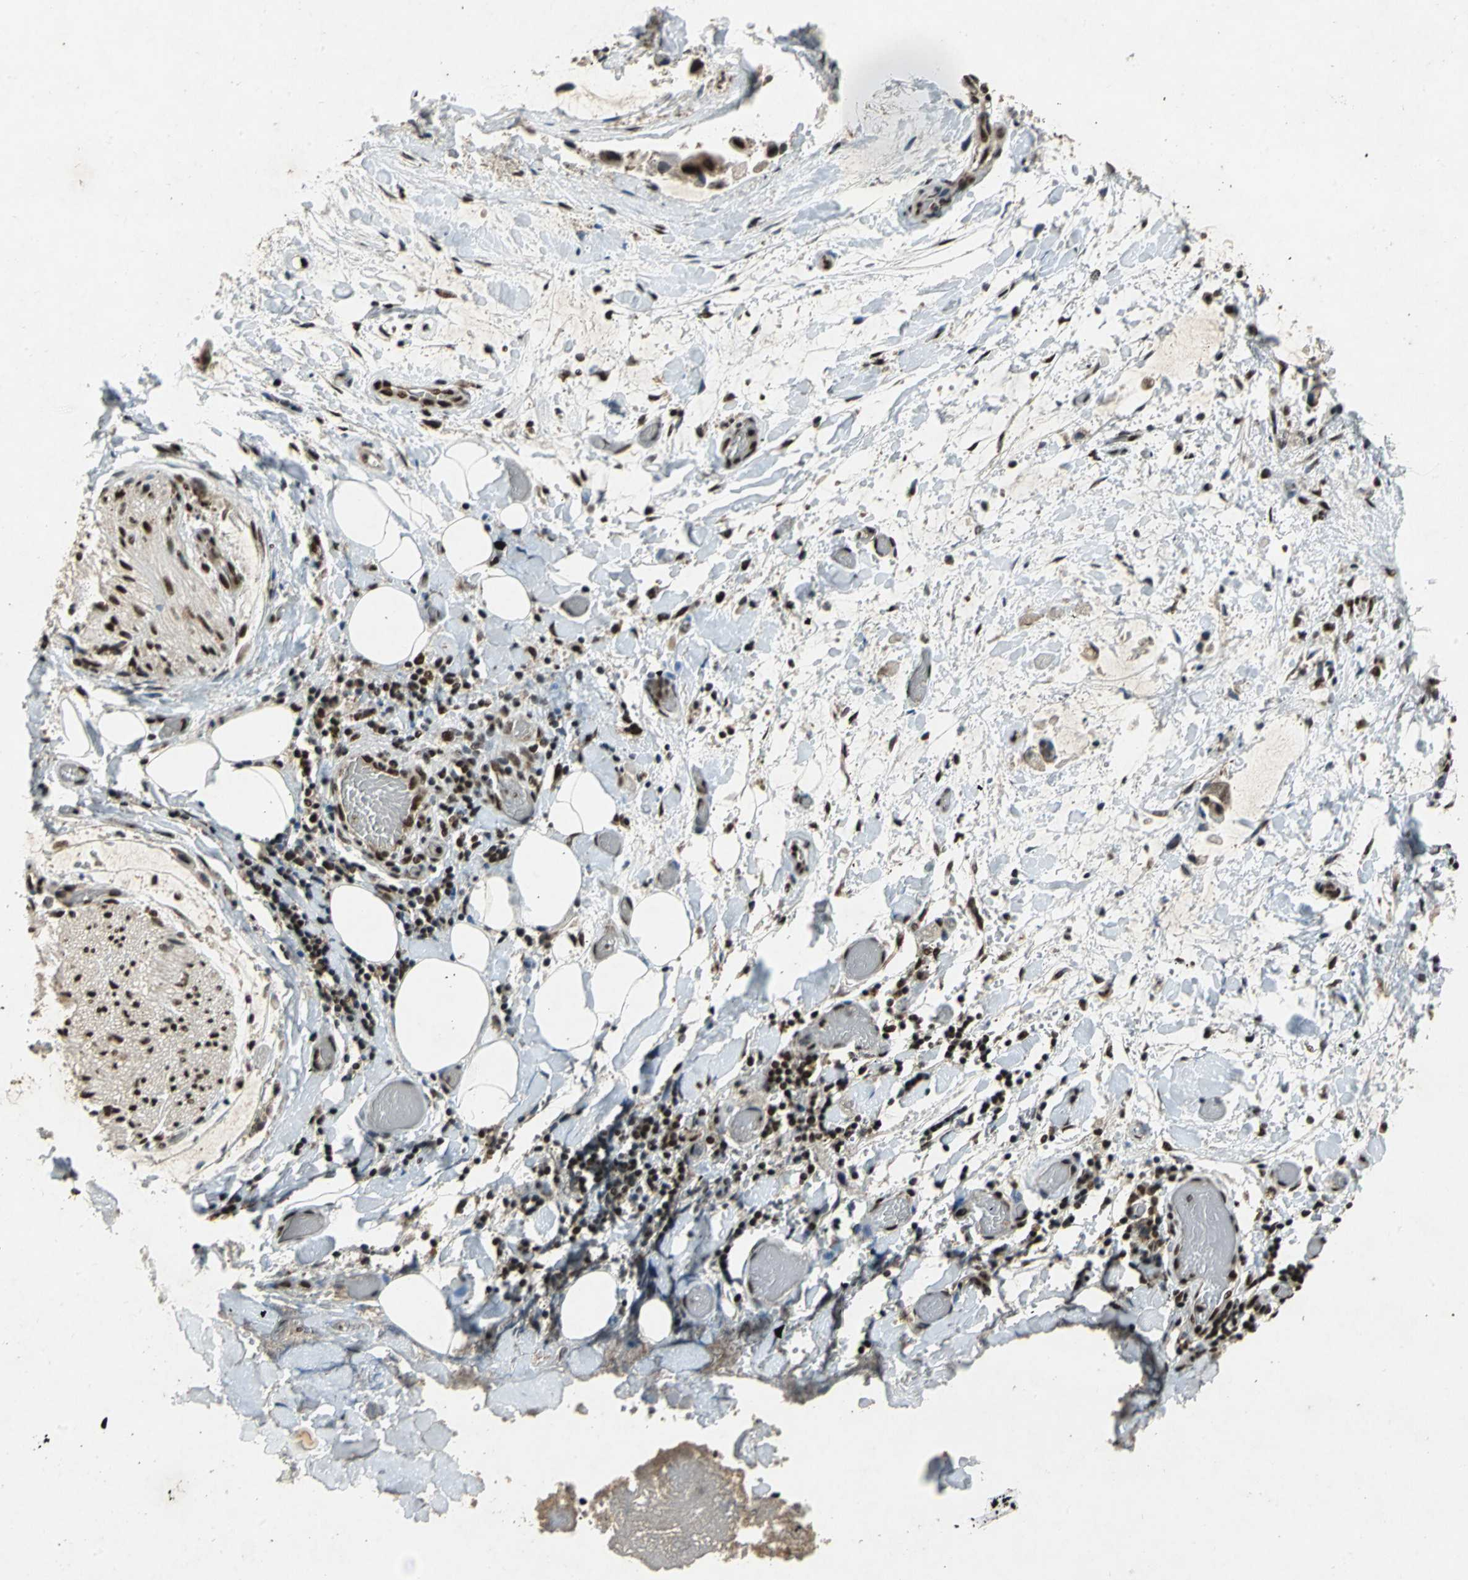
{"staining": {"intensity": "moderate", "quantity": ">75%", "location": "nuclear"}, "tissue": "adipose tissue", "cell_type": "Adipocytes", "image_type": "normal", "snomed": [{"axis": "morphology", "description": "Normal tissue, NOS"}, {"axis": "morphology", "description": "Cholangiocarcinoma"}, {"axis": "topography", "description": "Liver"}, {"axis": "topography", "description": "Peripheral nerve tissue"}], "caption": "Adipocytes display medium levels of moderate nuclear expression in approximately >75% of cells in unremarkable adipose tissue.", "gene": "MTA2", "patient": {"sex": "male", "age": 50}}